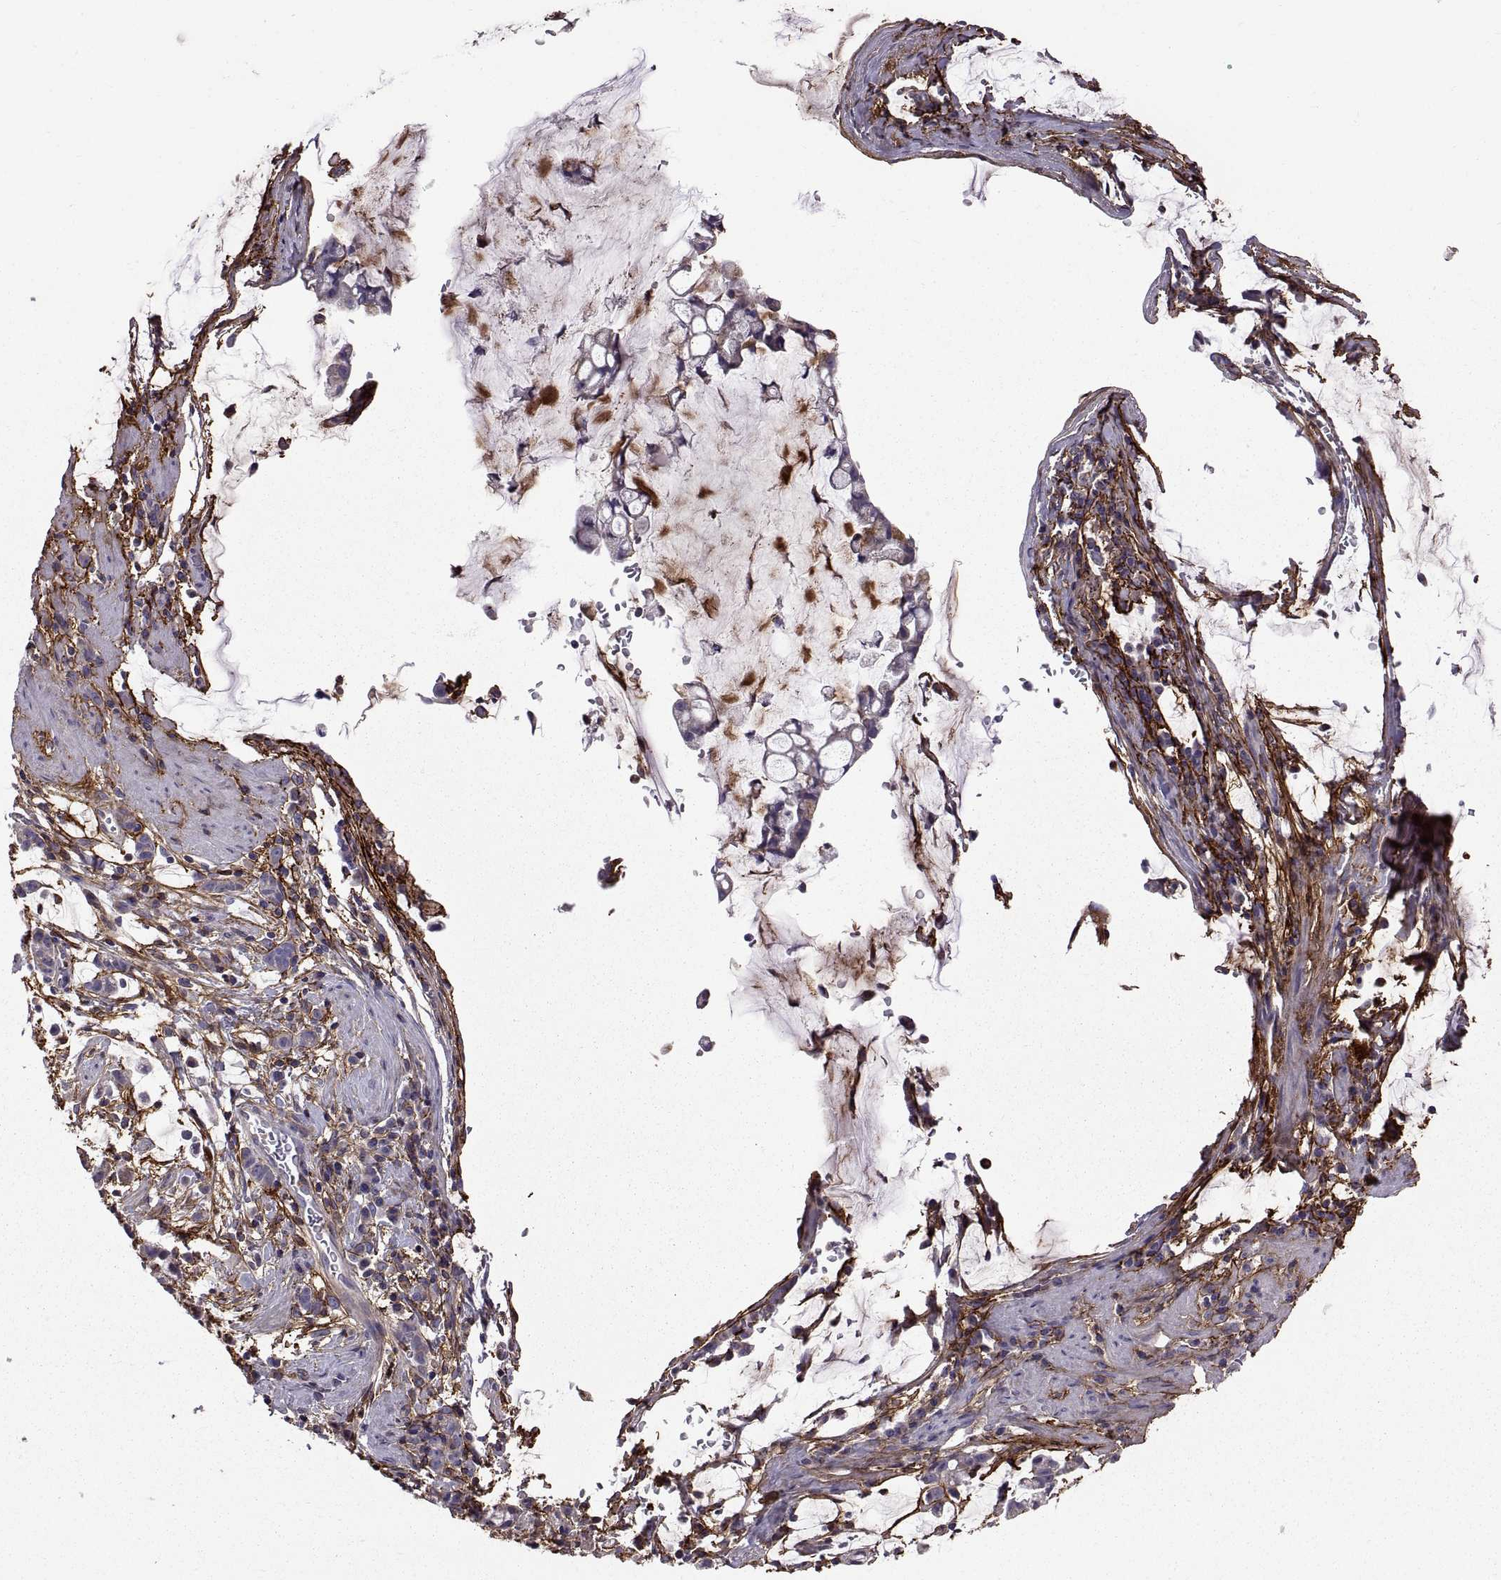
{"staining": {"intensity": "negative", "quantity": "none", "location": "none"}, "tissue": "stomach cancer", "cell_type": "Tumor cells", "image_type": "cancer", "snomed": [{"axis": "morphology", "description": "Adenocarcinoma, NOS"}, {"axis": "topography", "description": "Stomach"}], "caption": "Immunohistochemical staining of human stomach adenocarcinoma shows no significant expression in tumor cells.", "gene": "EMILIN2", "patient": {"sex": "female", "age": 60}}